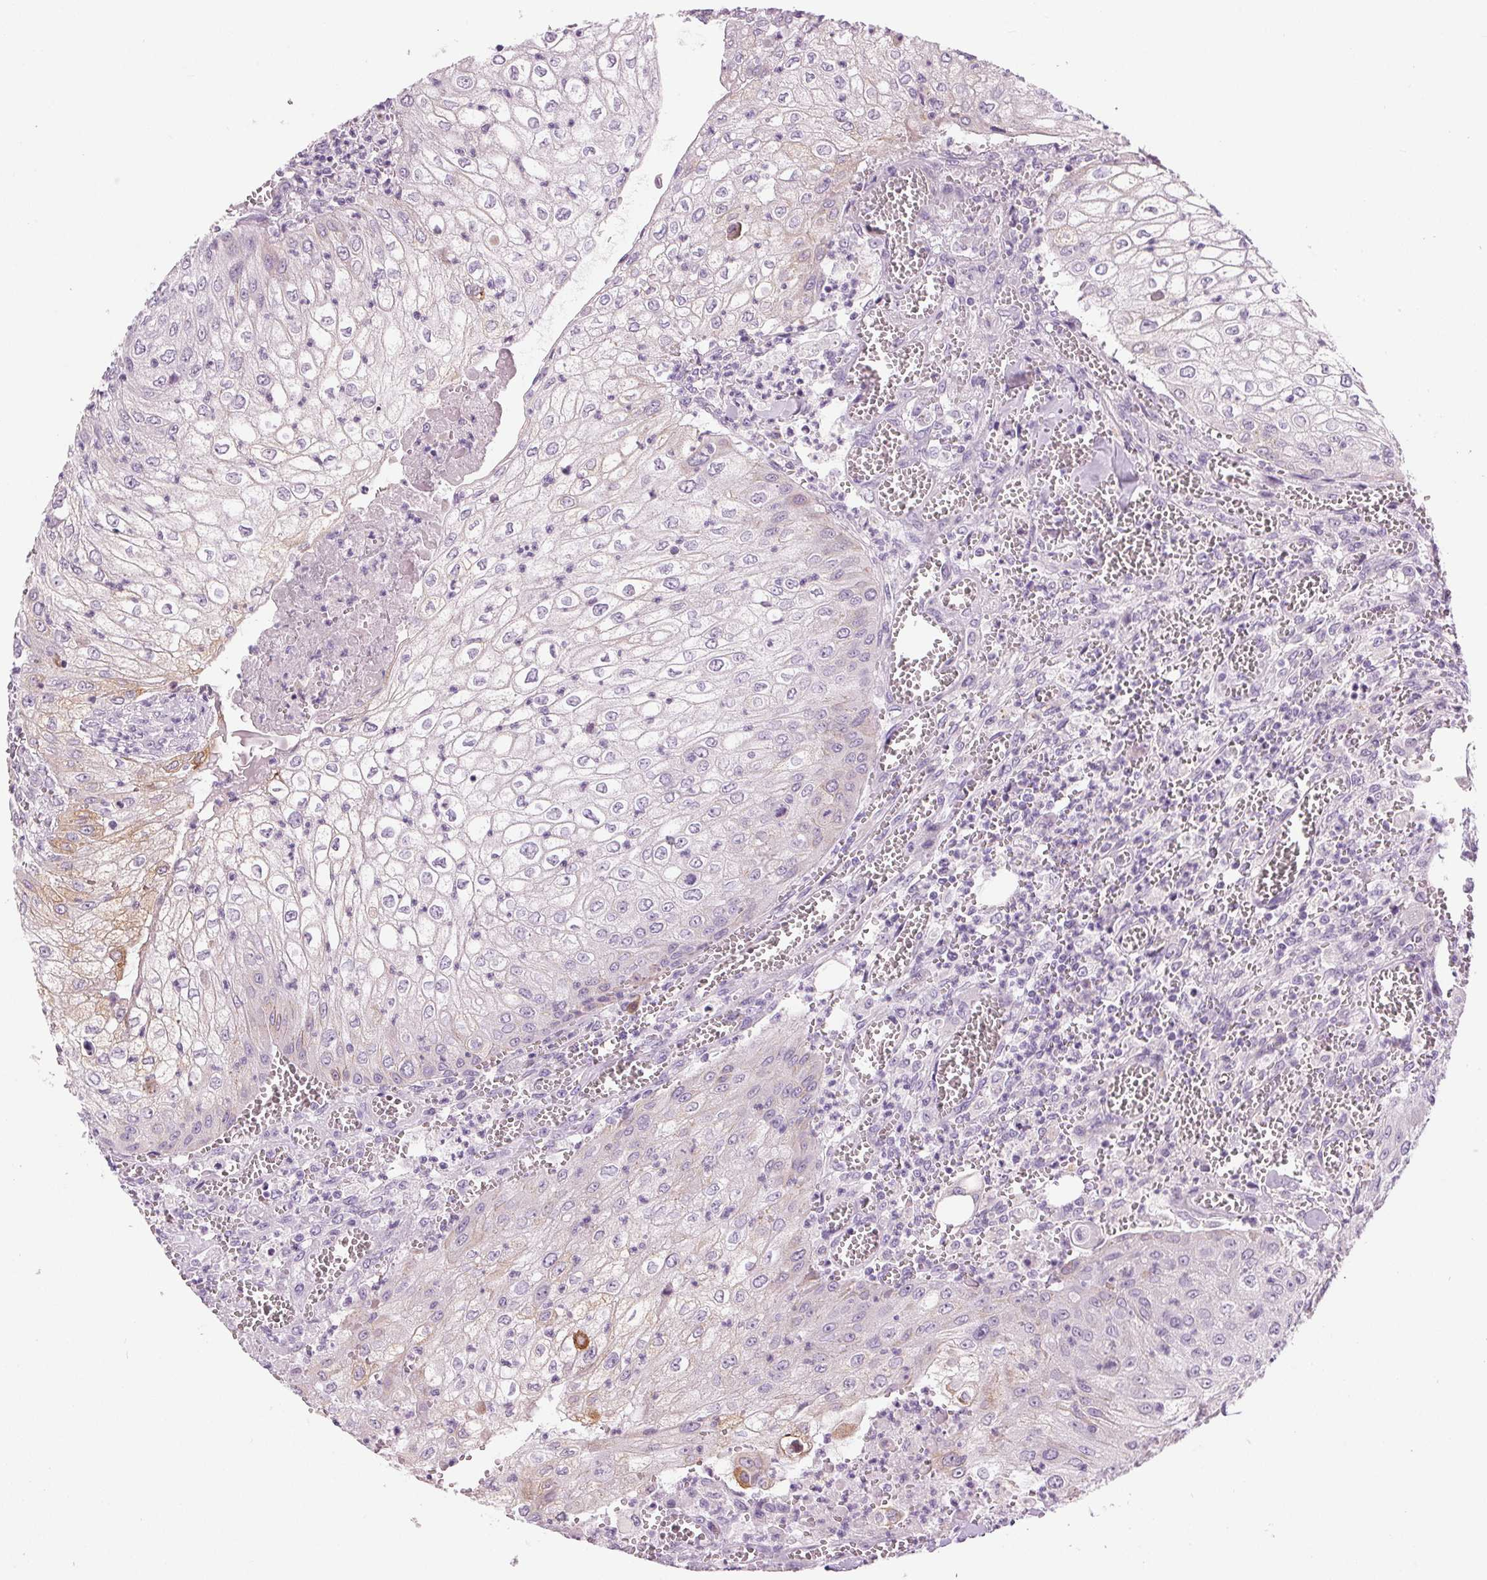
{"staining": {"intensity": "negative", "quantity": "none", "location": "none"}, "tissue": "urothelial cancer", "cell_type": "Tumor cells", "image_type": "cancer", "snomed": [{"axis": "morphology", "description": "Urothelial carcinoma, High grade"}, {"axis": "topography", "description": "Urinary bladder"}], "caption": "DAB immunohistochemical staining of human high-grade urothelial carcinoma demonstrates no significant staining in tumor cells.", "gene": "MISP", "patient": {"sex": "male", "age": 62}}